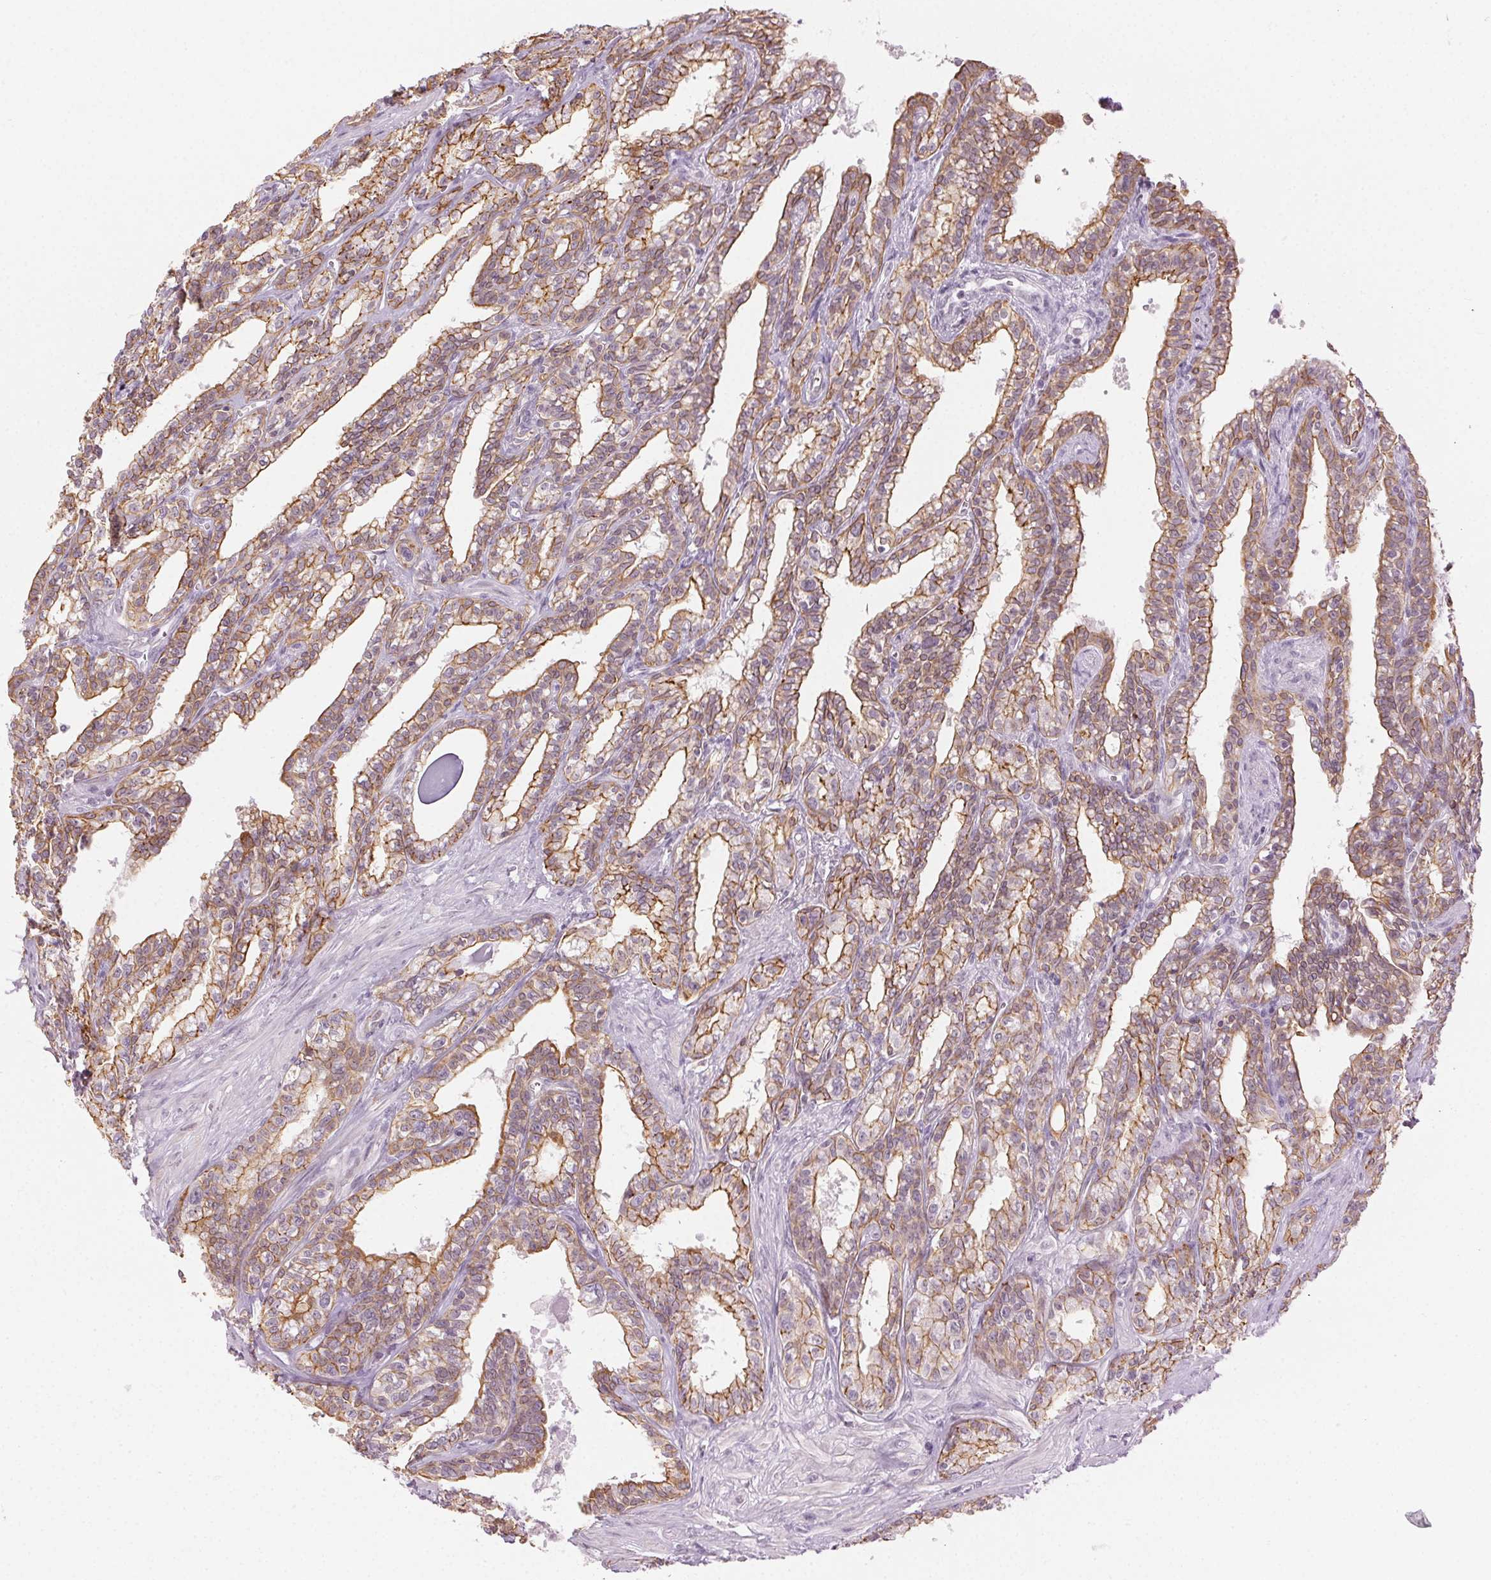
{"staining": {"intensity": "moderate", "quantity": "25%-75%", "location": "cytoplasmic/membranous"}, "tissue": "seminal vesicle", "cell_type": "Glandular cells", "image_type": "normal", "snomed": [{"axis": "morphology", "description": "Normal tissue, NOS"}, {"axis": "morphology", "description": "Urothelial carcinoma, NOS"}, {"axis": "topography", "description": "Urinary bladder"}, {"axis": "topography", "description": "Seminal veicle"}], "caption": "Human seminal vesicle stained with a brown dye shows moderate cytoplasmic/membranous positive expression in about 25%-75% of glandular cells.", "gene": "AIF1L", "patient": {"sex": "male", "age": 76}}